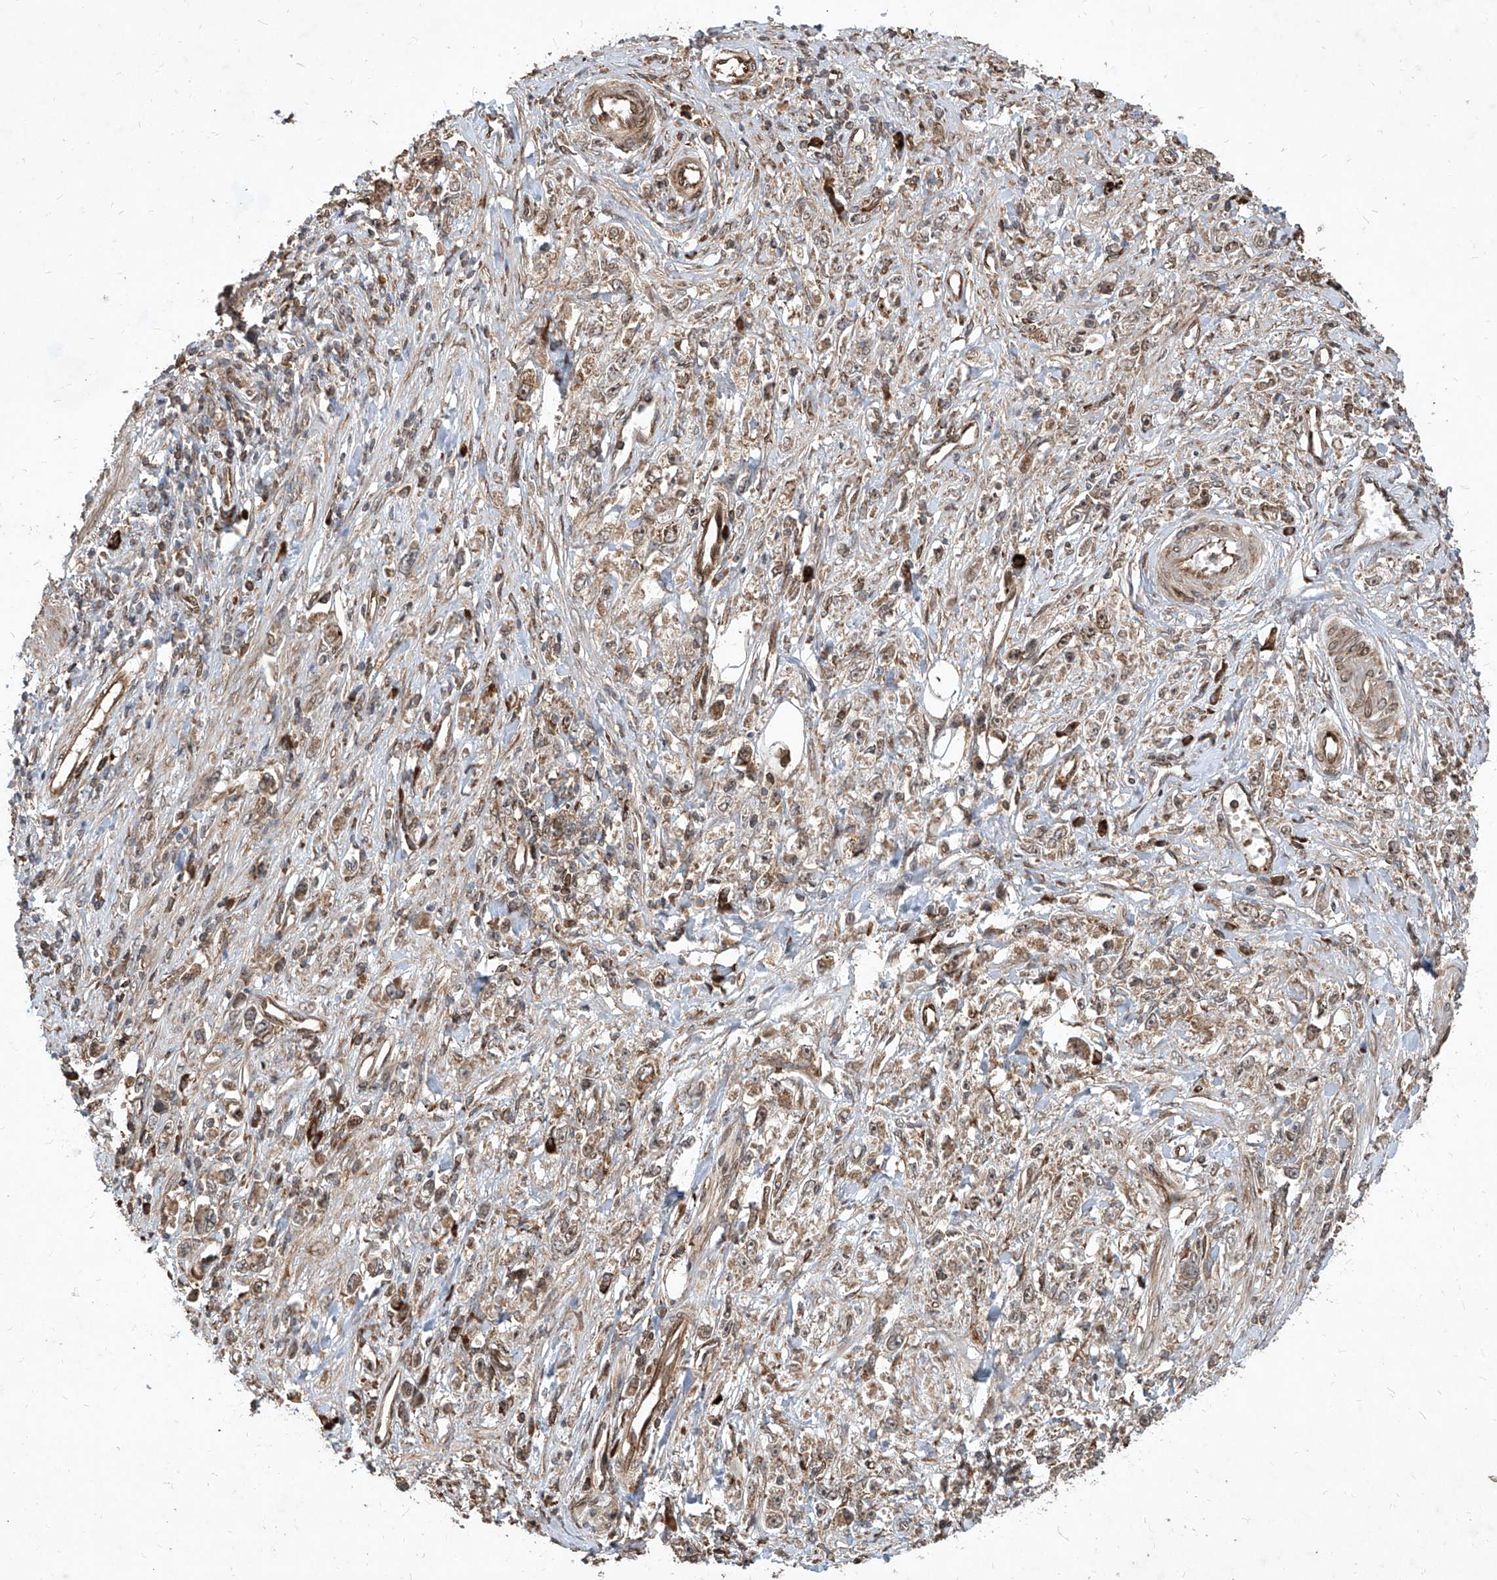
{"staining": {"intensity": "weak", "quantity": ">75%", "location": "cytoplasmic/membranous"}, "tissue": "stomach cancer", "cell_type": "Tumor cells", "image_type": "cancer", "snomed": [{"axis": "morphology", "description": "Adenocarcinoma, NOS"}, {"axis": "topography", "description": "Stomach"}], "caption": "About >75% of tumor cells in stomach adenocarcinoma display weak cytoplasmic/membranous protein expression as visualized by brown immunohistochemical staining.", "gene": "MAGED2", "patient": {"sex": "female", "age": 59}}